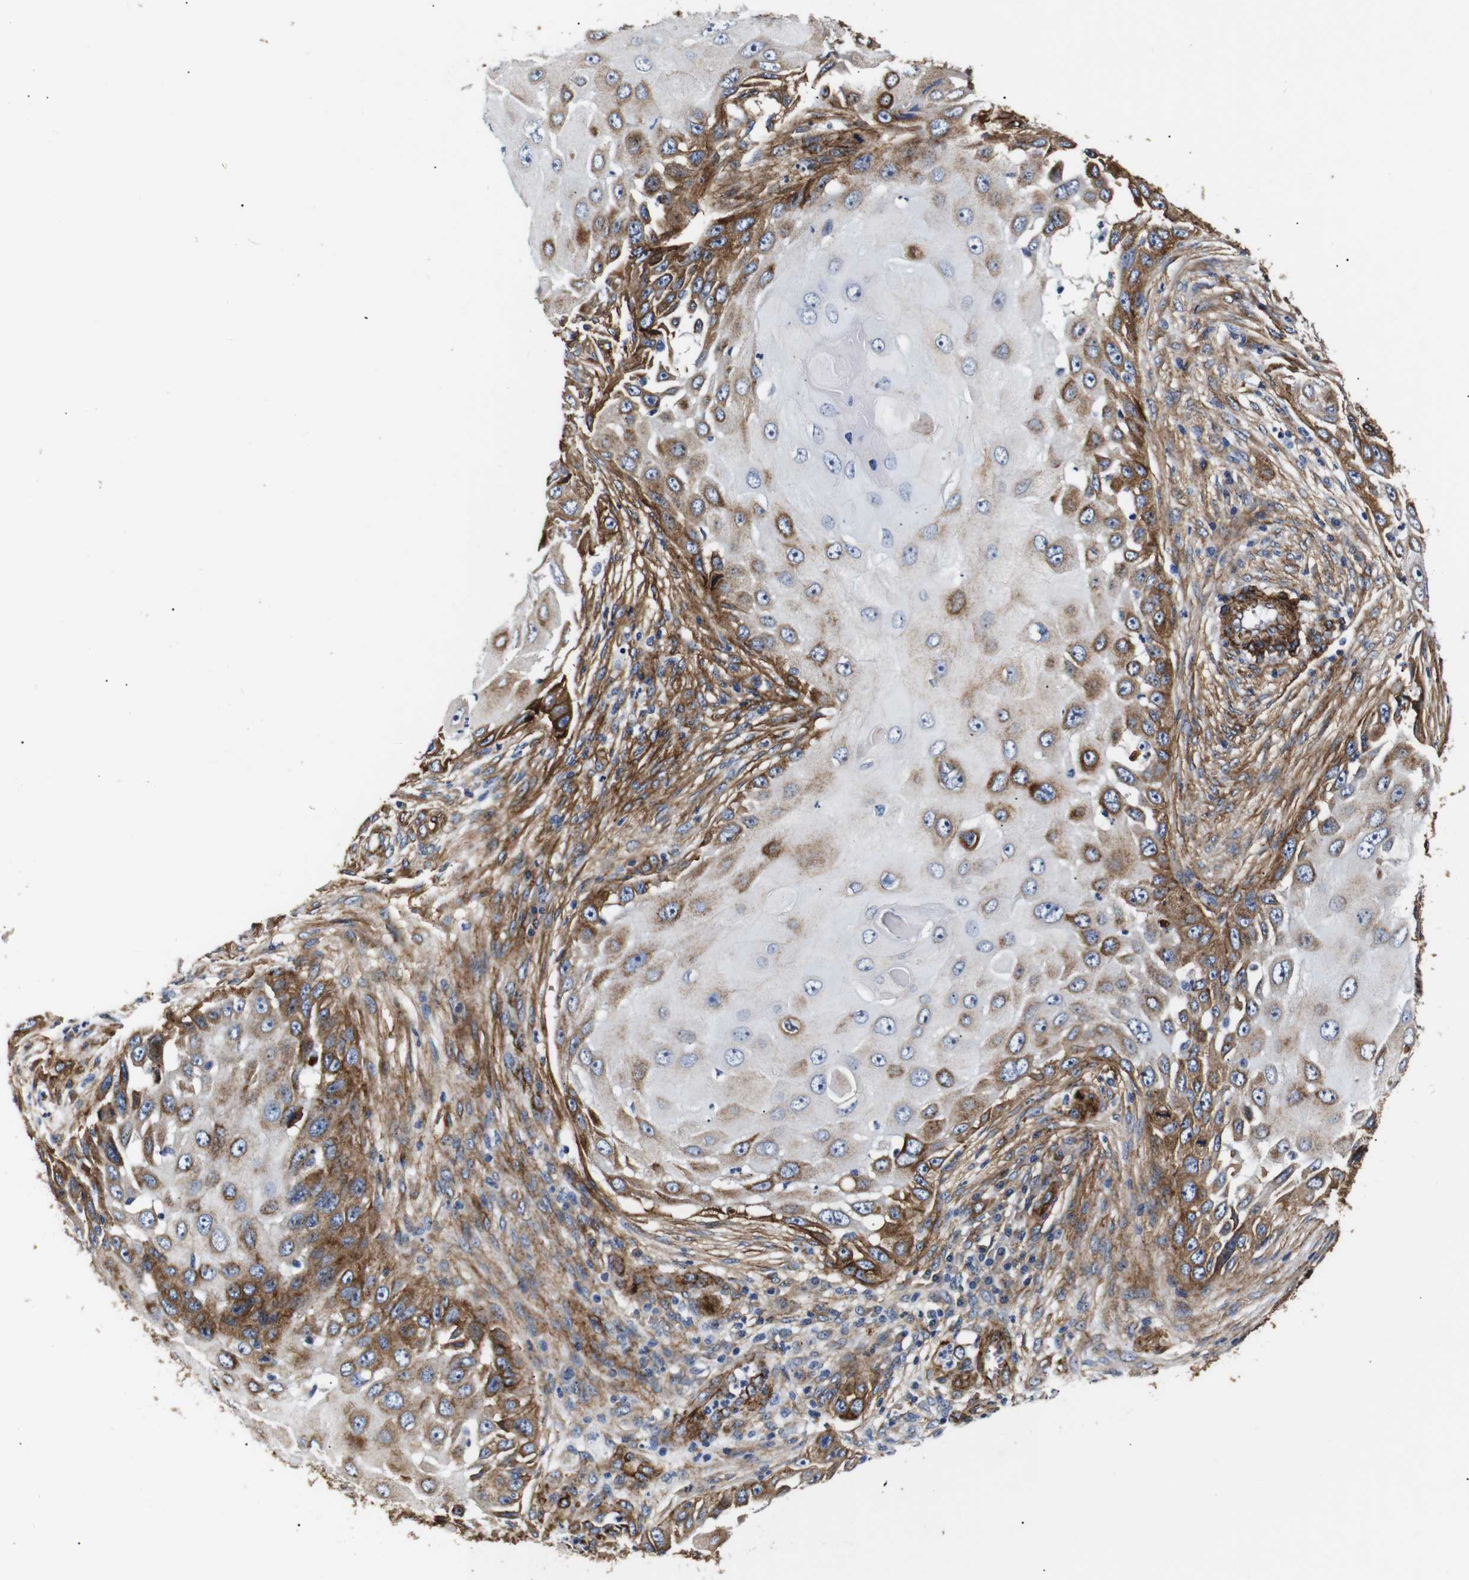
{"staining": {"intensity": "strong", "quantity": "25%-75%", "location": "cytoplasmic/membranous"}, "tissue": "skin cancer", "cell_type": "Tumor cells", "image_type": "cancer", "snomed": [{"axis": "morphology", "description": "Squamous cell carcinoma, NOS"}, {"axis": "topography", "description": "Skin"}], "caption": "Human skin squamous cell carcinoma stained with a protein marker shows strong staining in tumor cells.", "gene": "CAV2", "patient": {"sex": "female", "age": 44}}